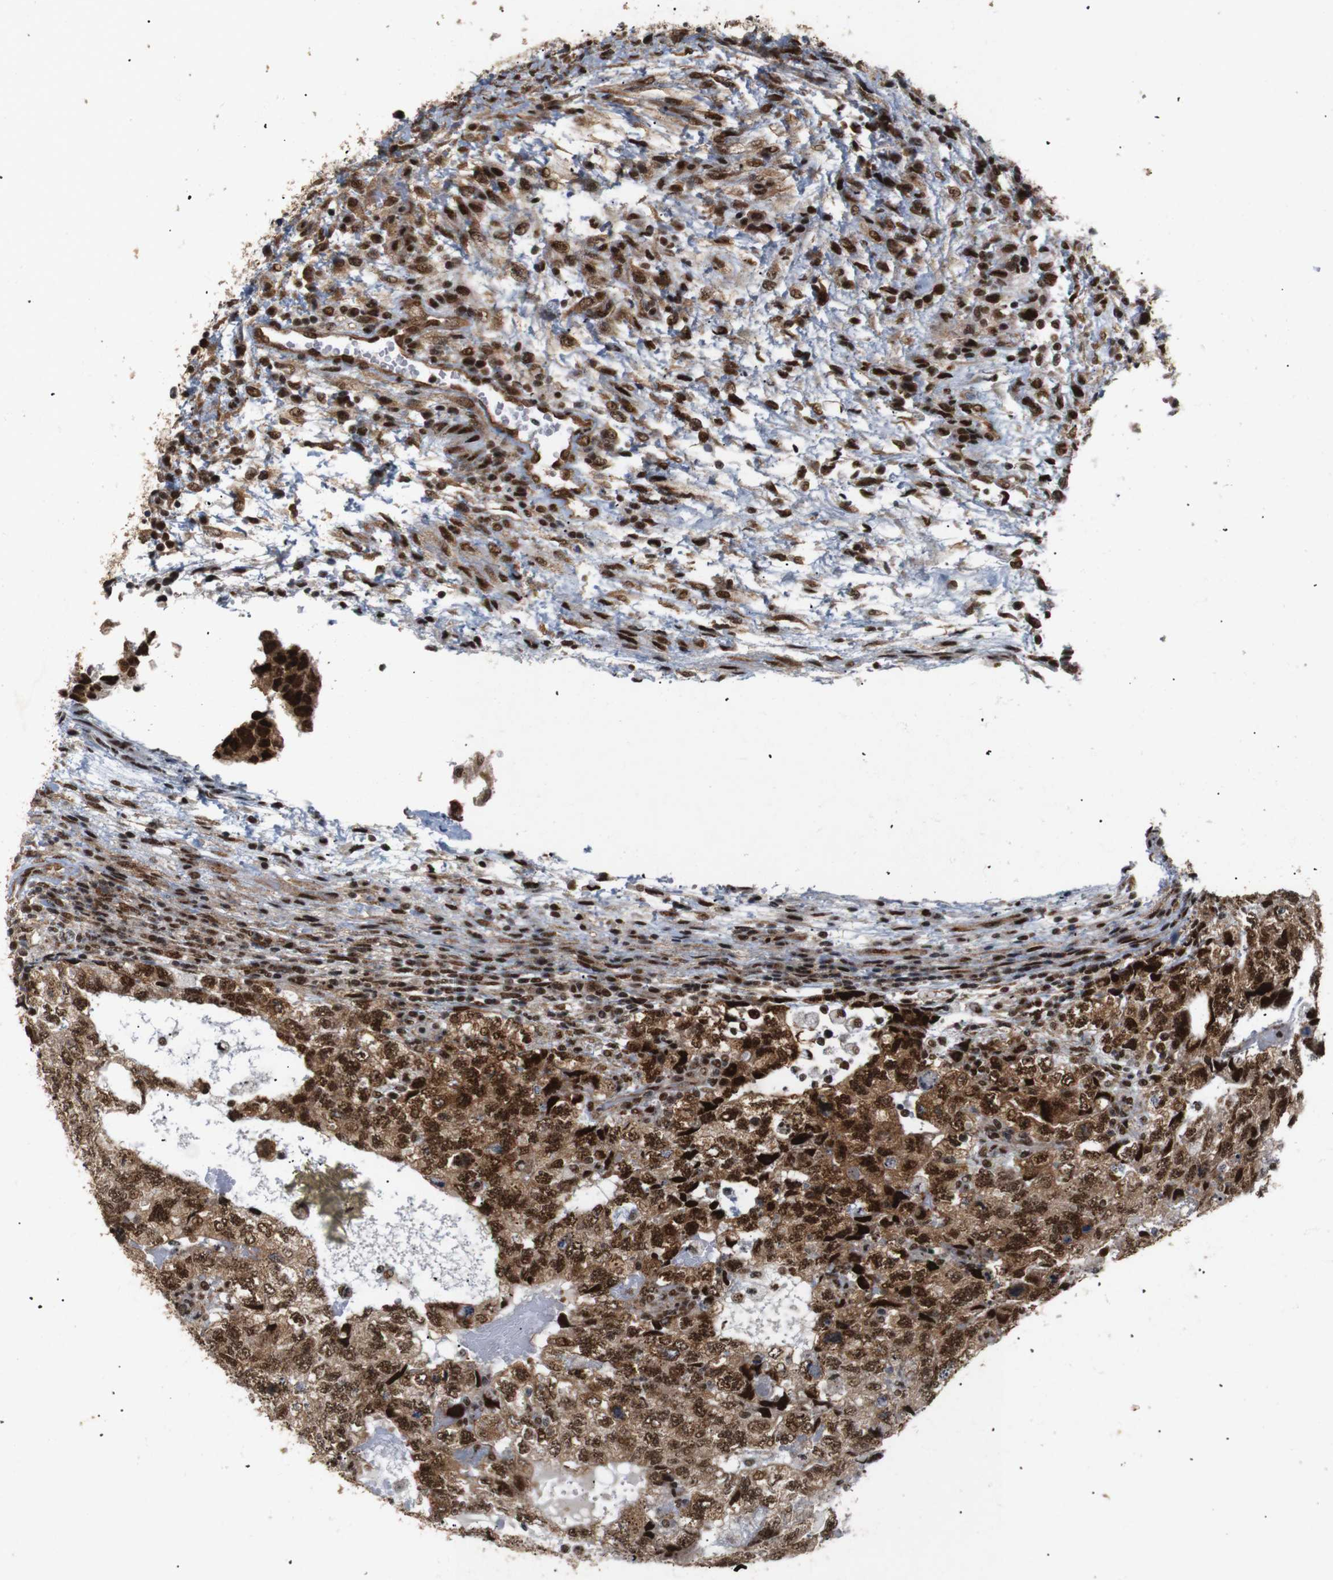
{"staining": {"intensity": "strong", "quantity": ">75%", "location": "cytoplasmic/membranous,nuclear"}, "tissue": "testis cancer", "cell_type": "Tumor cells", "image_type": "cancer", "snomed": [{"axis": "morphology", "description": "Carcinoma, Embryonal, NOS"}, {"axis": "topography", "description": "Testis"}], "caption": "Immunohistochemical staining of embryonal carcinoma (testis) reveals high levels of strong cytoplasmic/membranous and nuclear positivity in about >75% of tumor cells.", "gene": "PYM1", "patient": {"sex": "male", "age": 36}}